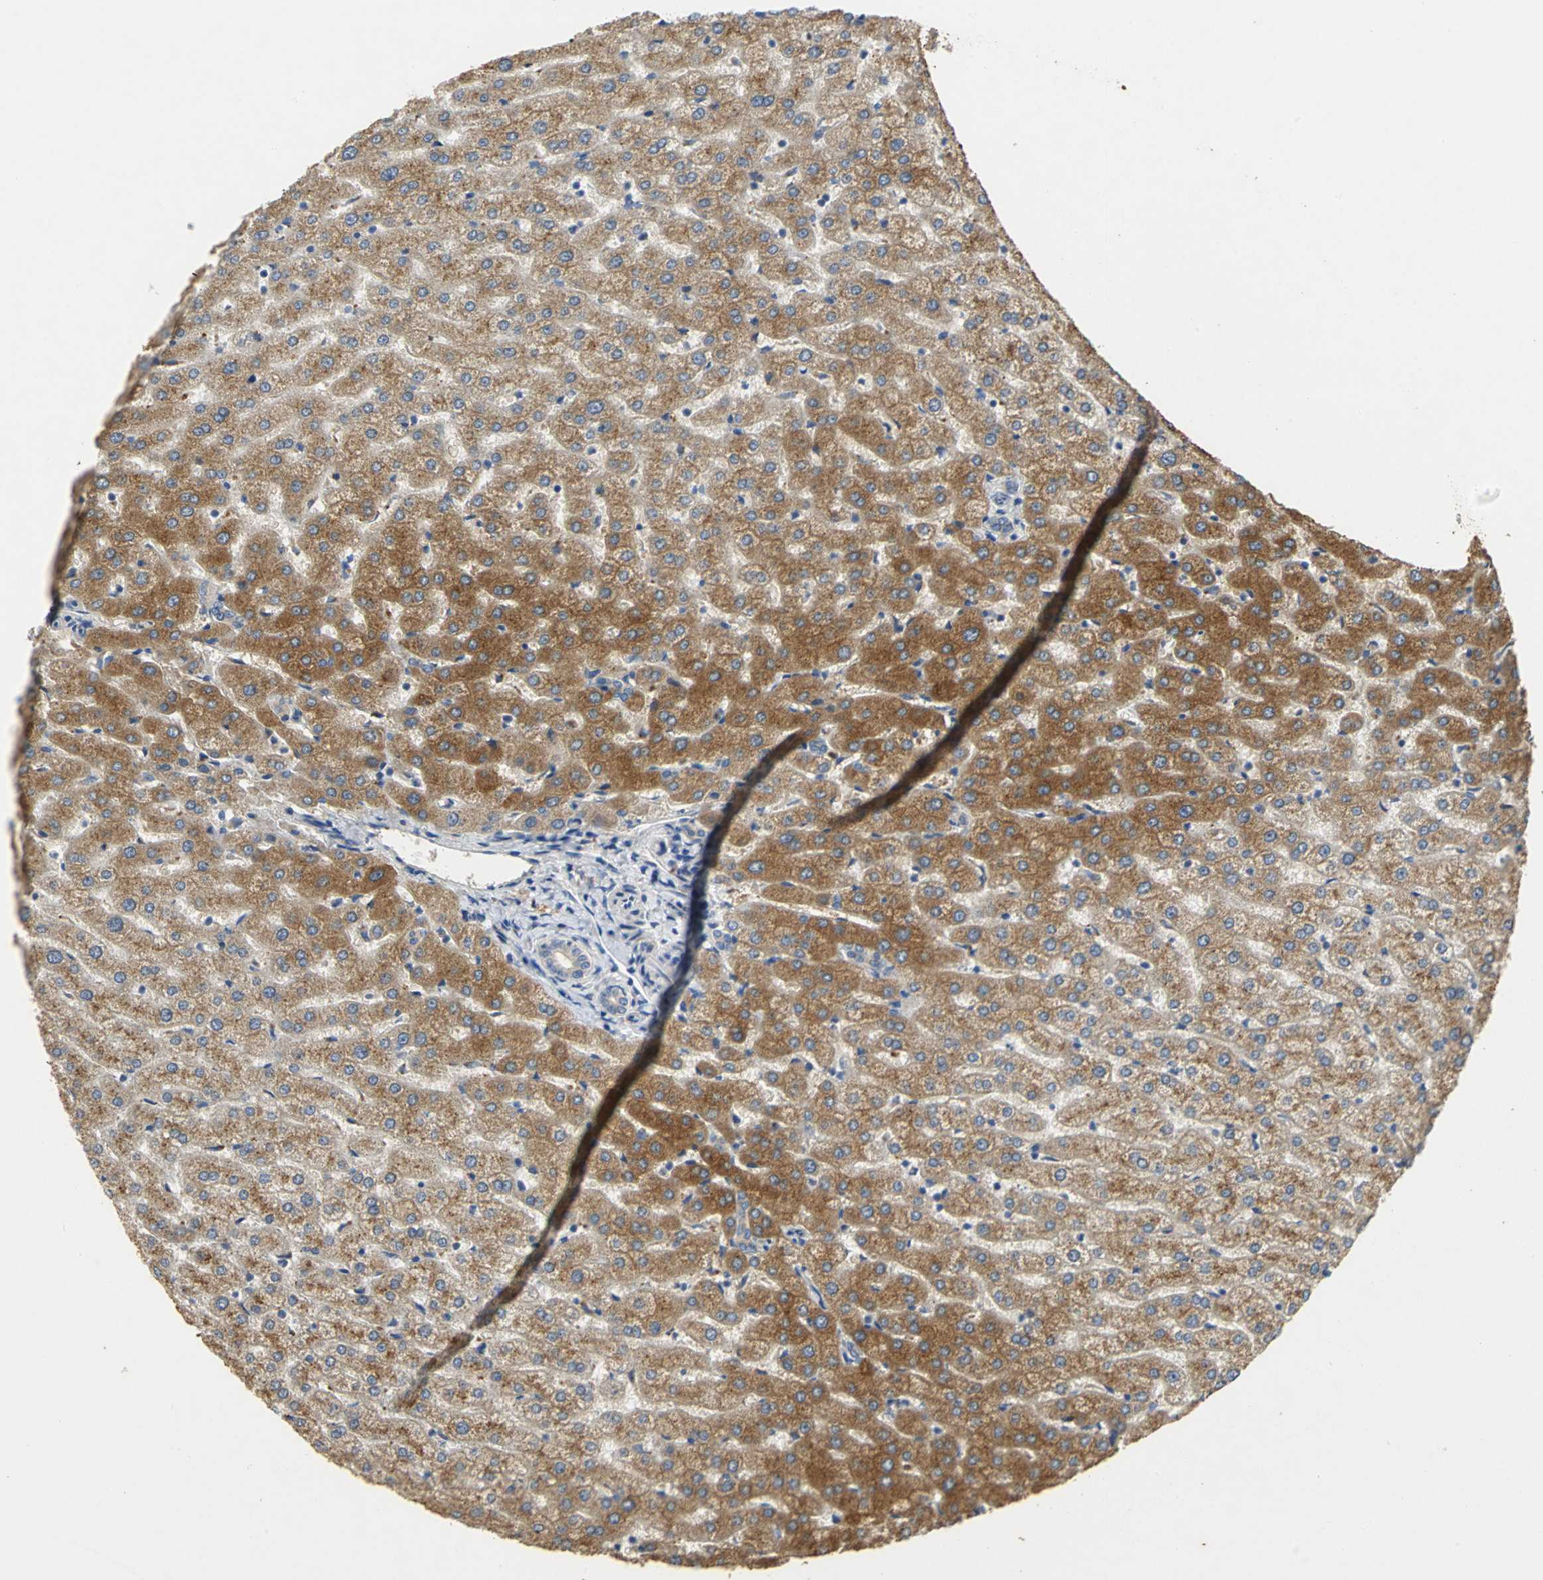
{"staining": {"intensity": "weak", "quantity": "25%-75%", "location": "cytoplasmic/membranous"}, "tissue": "liver", "cell_type": "Cholangiocytes", "image_type": "normal", "snomed": [{"axis": "morphology", "description": "Normal tissue, NOS"}, {"axis": "morphology", "description": "Fibrosis, NOS"}, {"axis": "topography", "description": "Liver"}], "caption": "Brown immunohistochemical staining in unremarkable liver shows weak cytoplasmic/membranous expression in about 25%-75% of cholangiocytes.", "gene": "IL17RB", "patient": {"sex": "female", "age": 29}}